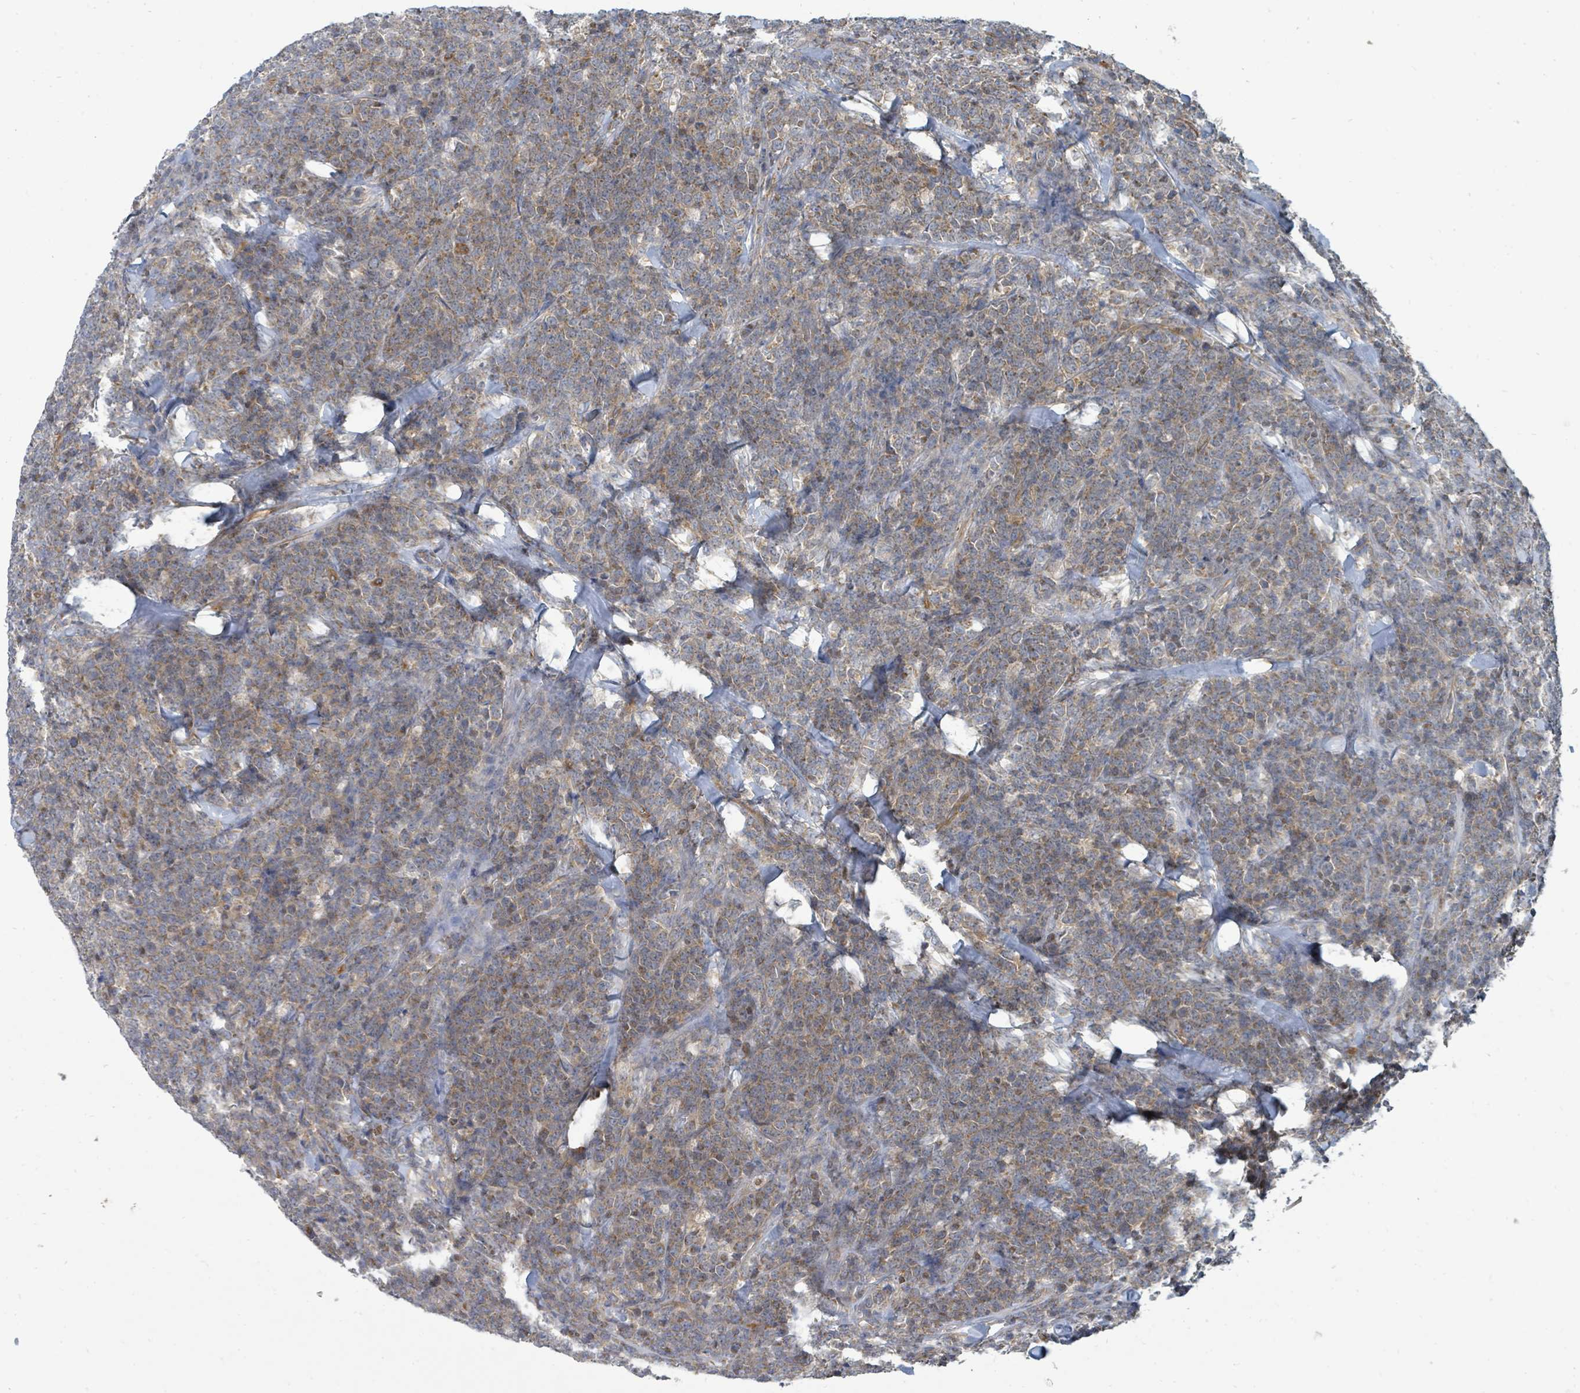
{"staining": {"intensity": "weak", "quantity": "25%-75%", "location": "cytoplasmic/membranous"}, "tissue": "lymphoma", "cell_type": "Tumor cells", "image_type": "cancer", "snomed": [{"axis": "morphology", "description": "Malignant lymphoma, non-Hodgkin's type, High grade"}, {"axis": "topography", "description": "Small intestine"}], "caption": "An immunohistochemistry (IHC) image of tumor tissue is shown. Protein staining in brown shows weak cytoplasmic/membranous positivity in malignant lymphoma, non-Hodgkin's type (high-grade) within tumor cells.", "gene": "BOLA2B", "patient": {"sex": "male", "age": 8}}